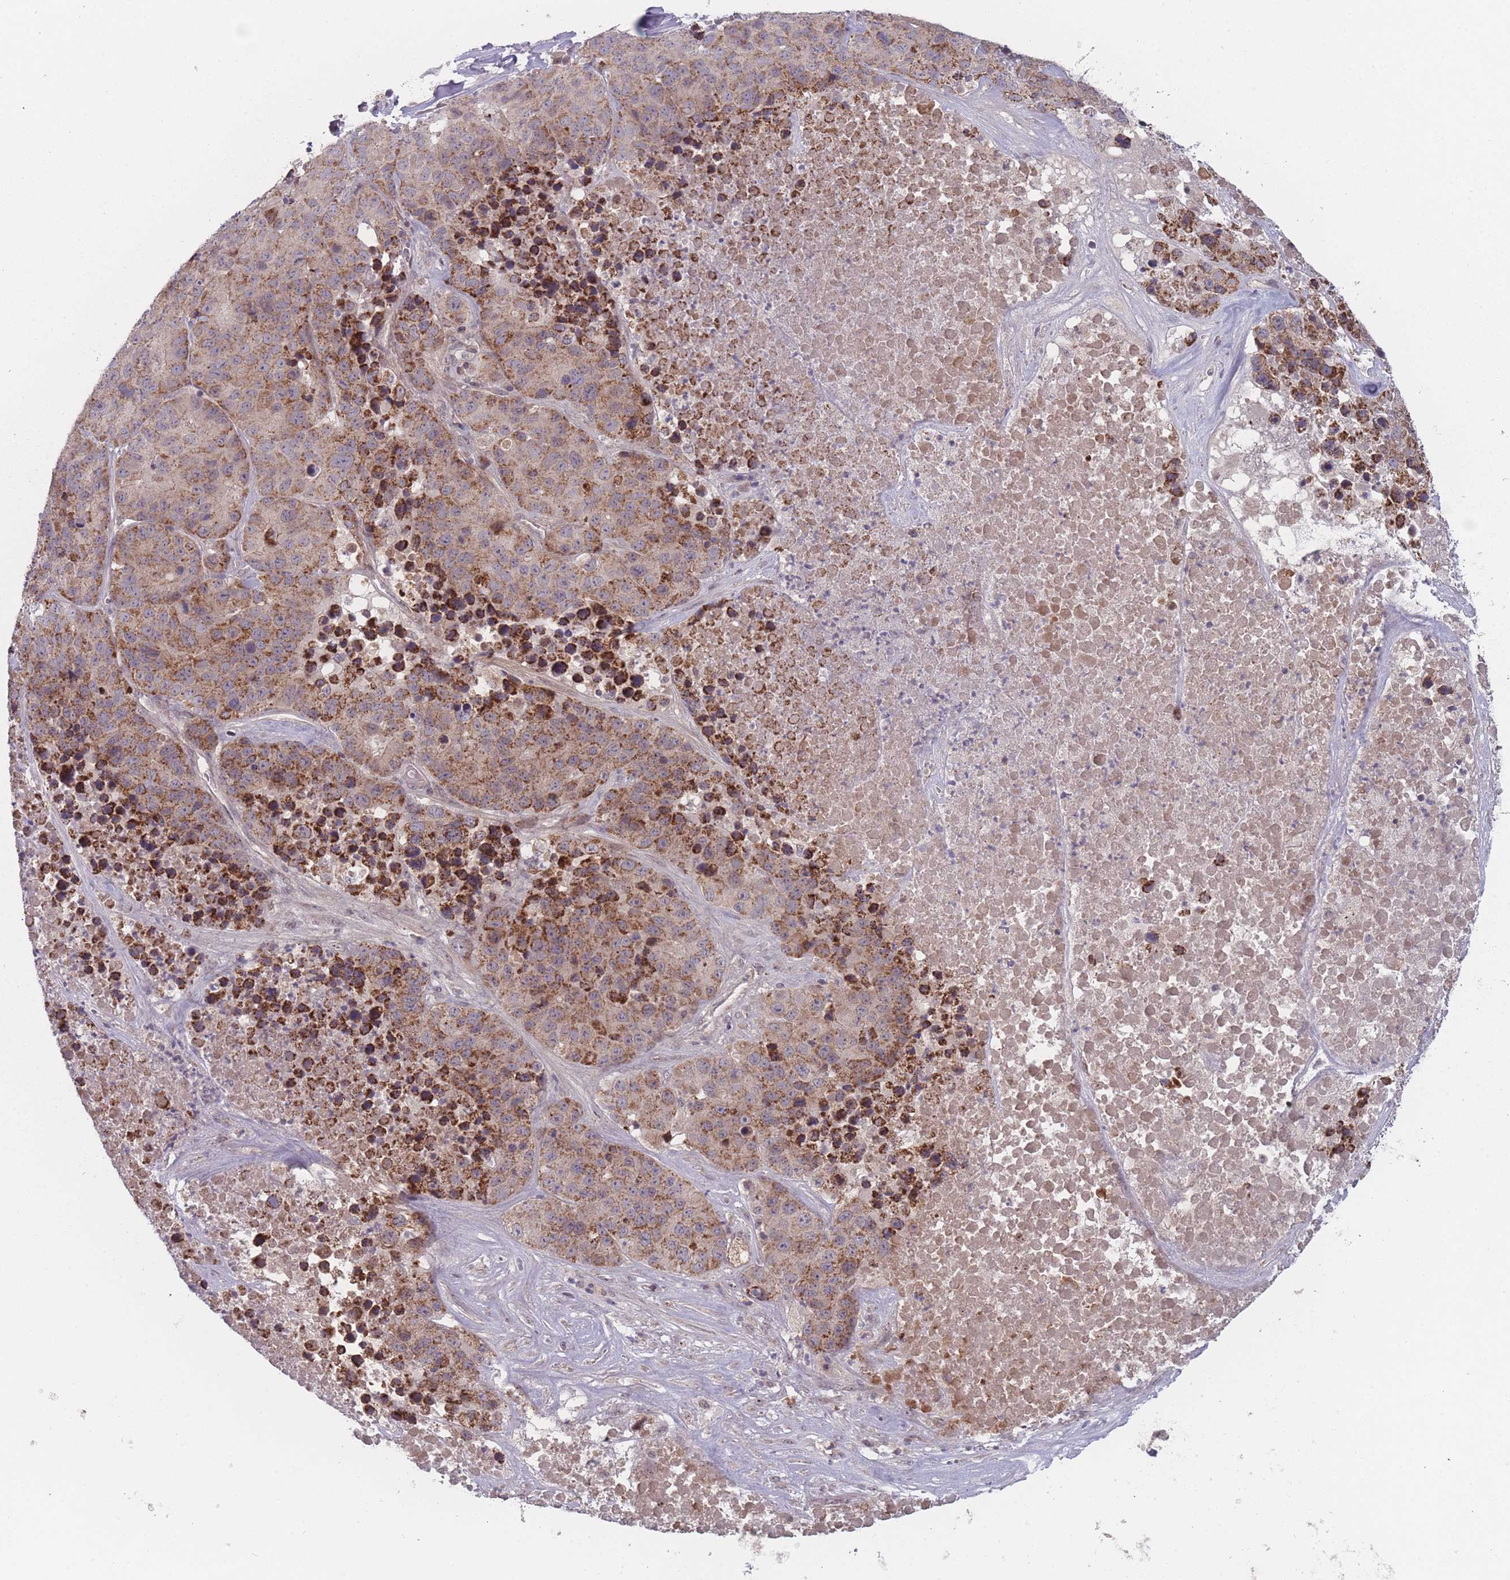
{"staining": {"intensity": "moderate", "quantity": ">75%", "location": "cytoplasmic/membranous"}, "tissue": "stomach cancer", "cell_type": "Tumor cells", "image_type": "cancer", "snomed": [{"axis": "morphology", "description": "Adenocarcinoma, NOS"}, {"axis": "topography", "description": "Stomach"}], "caption": "A brown stain shows moderate cytoplasmic/membranous staining of a protein in human stomach cancer (adenocarcinoma) tumor cells.", "gene": "TMEM232", "patient": {"sex": "male", "age": 71}}